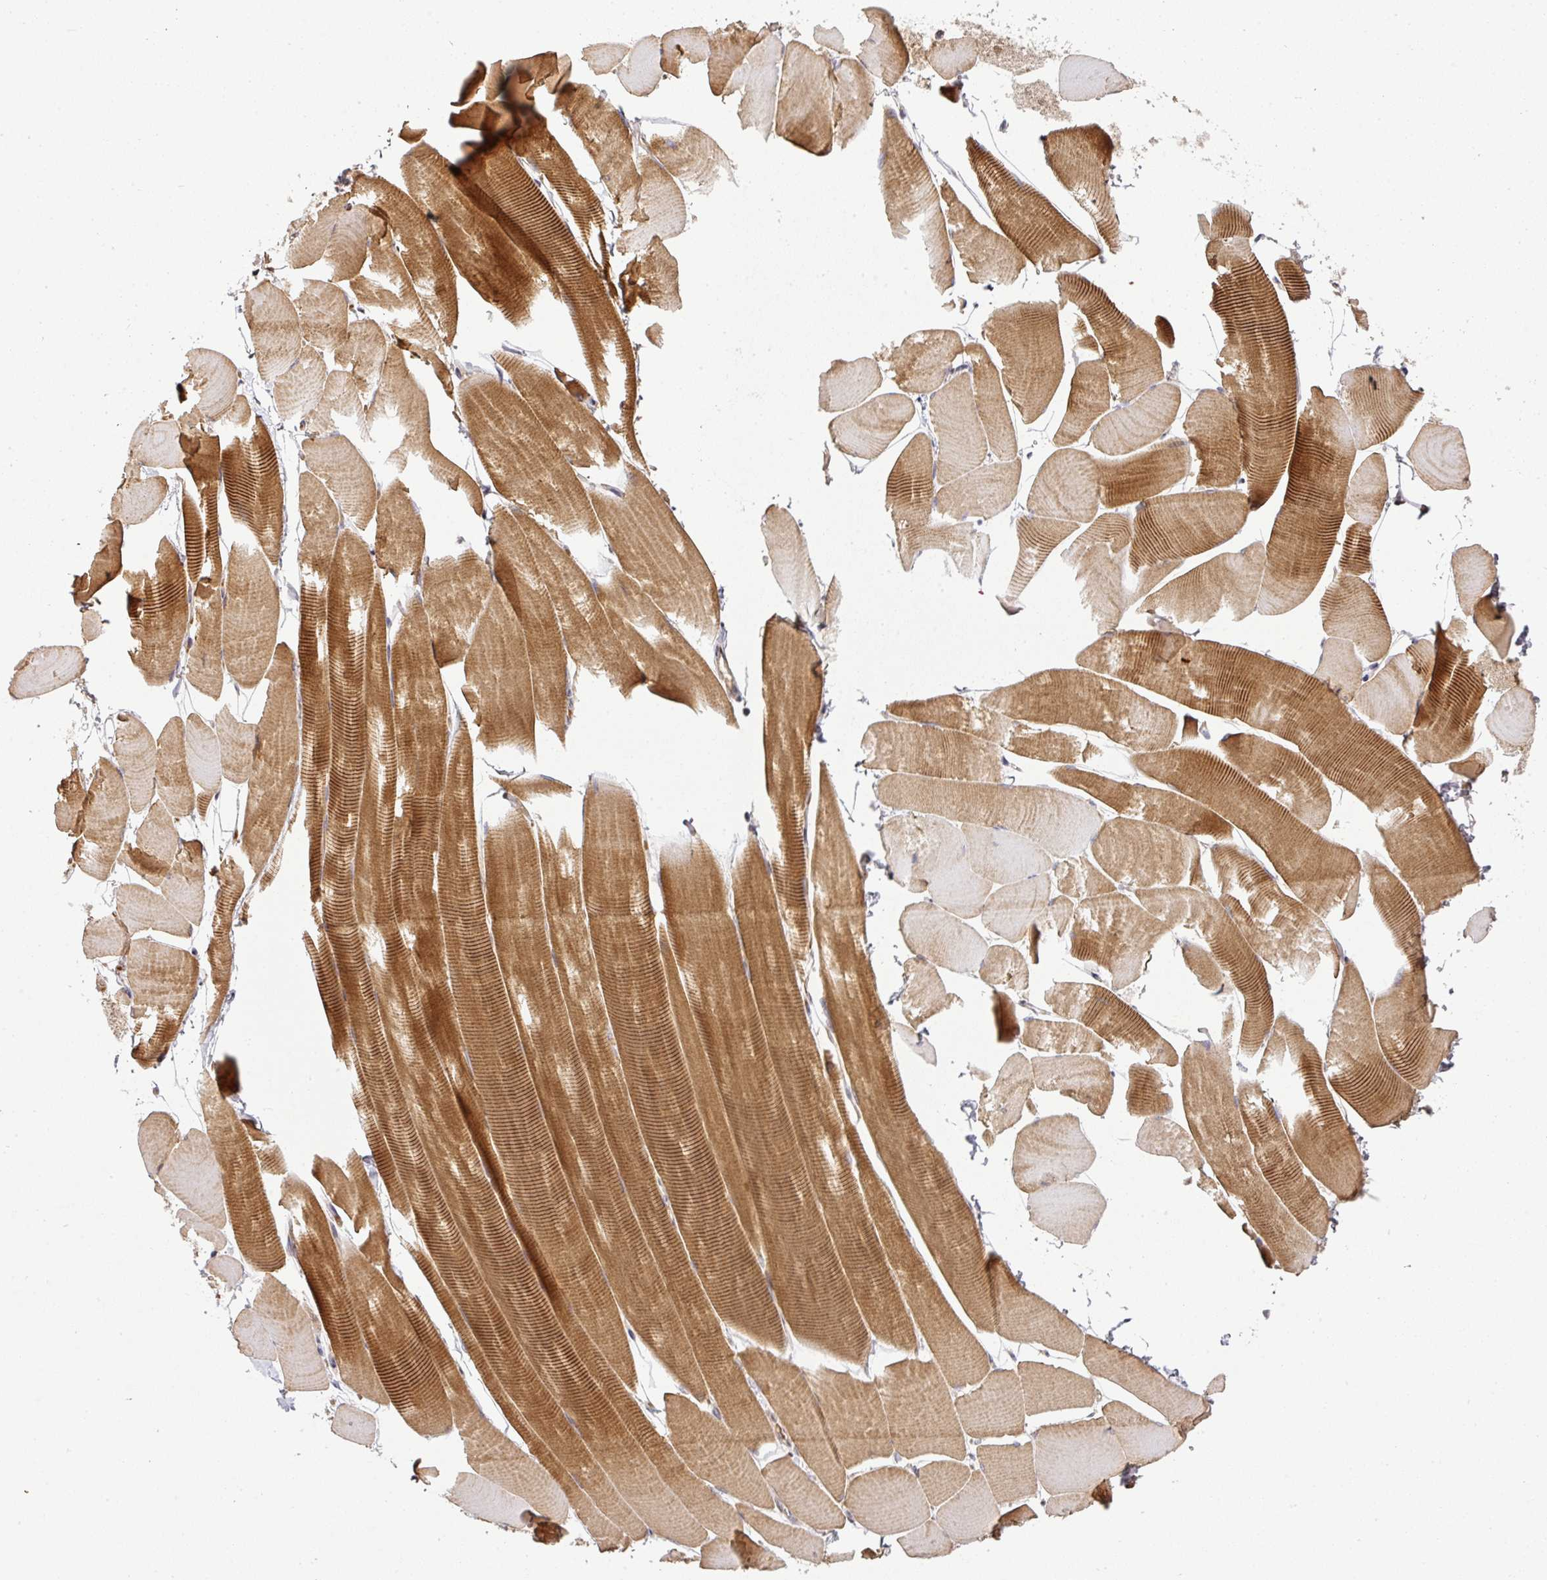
{"staining": {"intensity": "moderate", "quantity": "25%-75%", "location": "cytoplasmic/membranous"}, "tissue": "skeletal muscle", "cell_type": "Myocytes", "image_type": "normal", "snomed": [{"axis": "morphology", "description": "Normal tissue, NOS"}, {"axis": "topography", "description": "Skeletal muscle"}], "caption": "A brown stain highlights moderate cytoplasmic/membranous positivity of a protein in myocytes of normal human skeletal muscle. The protein of interest is shown in brown color, while the nuclei are stained blue.", "gene": "MALSU1", "patient": {"sex": "male", "age": 25}}